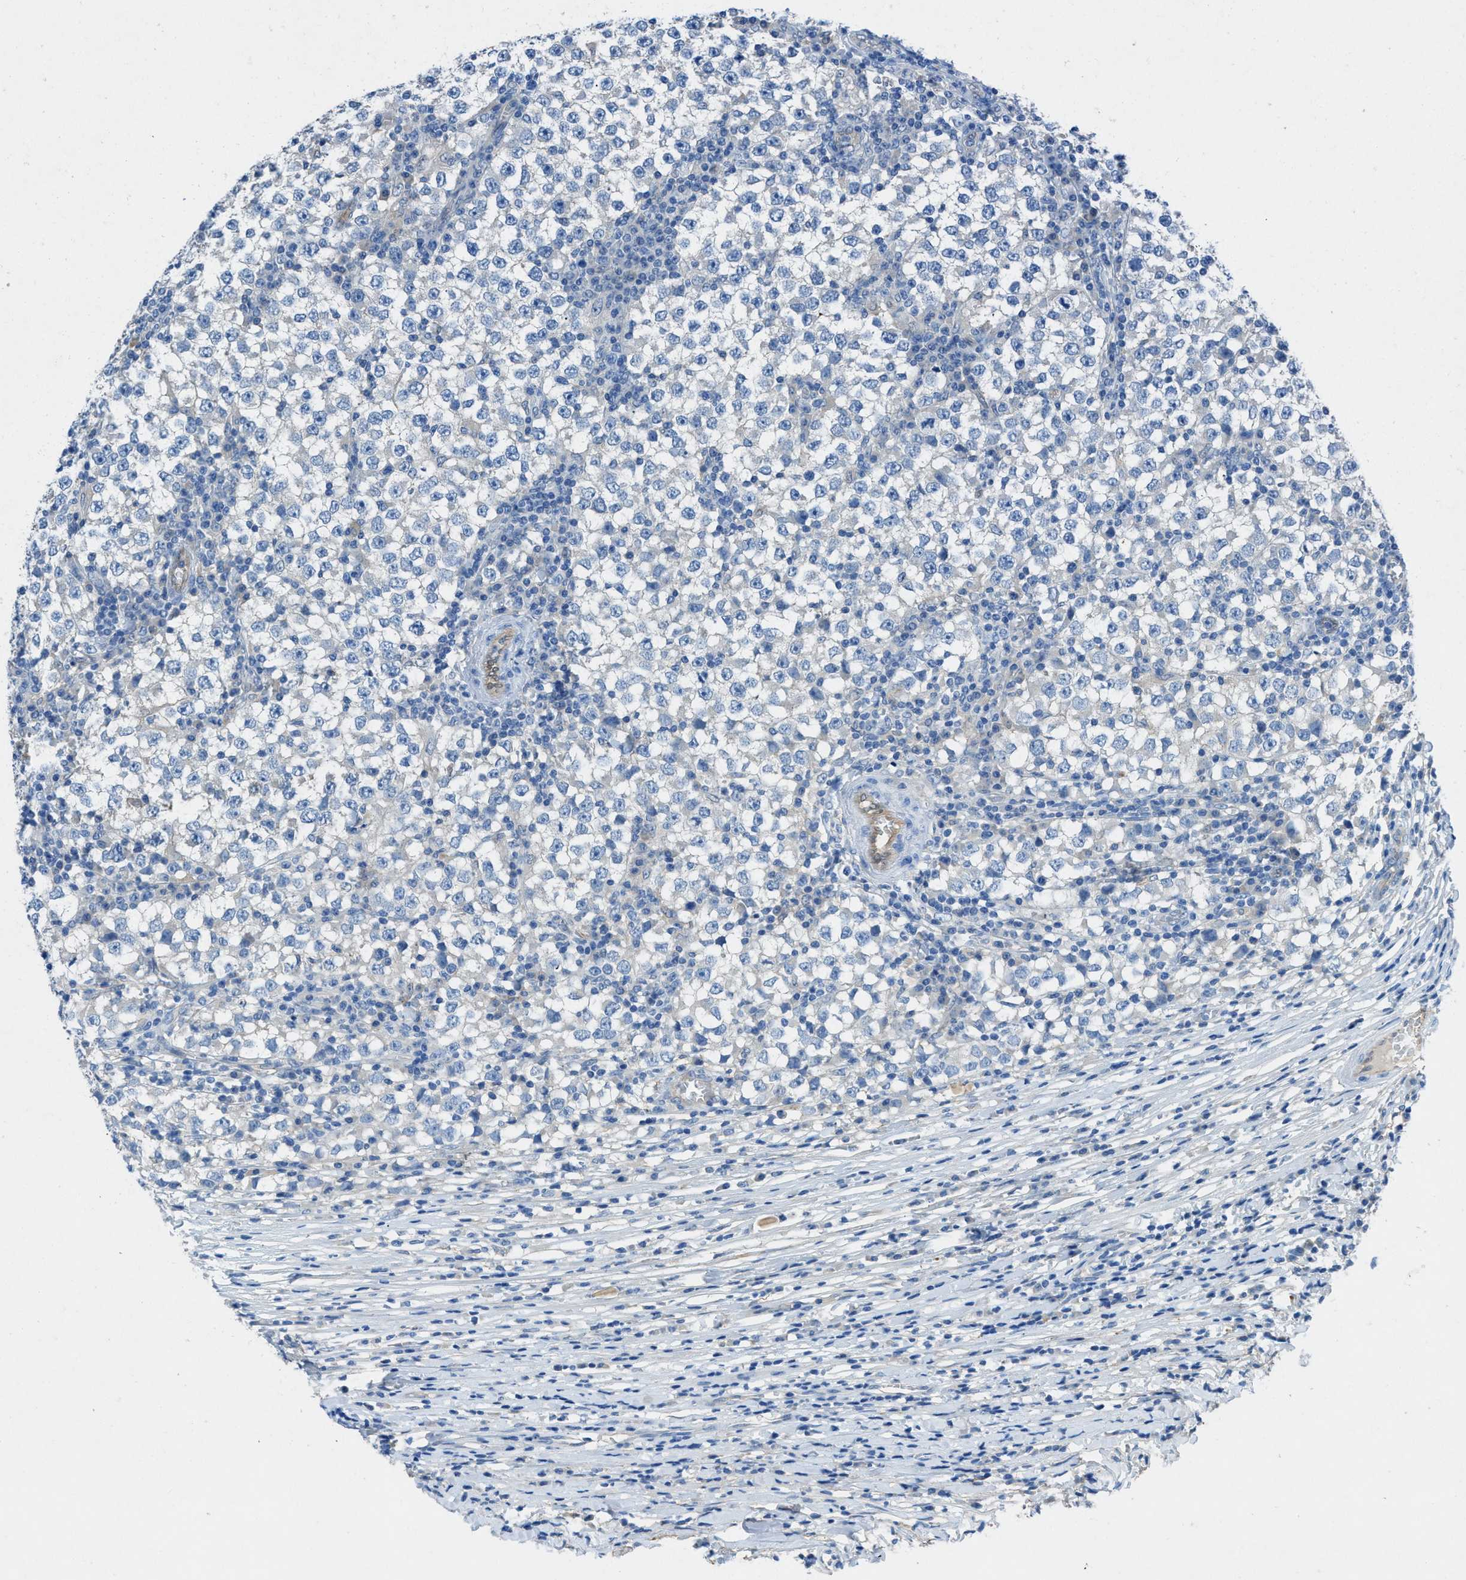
{"staining": {"intensity": "weak", "quantity": "<25%", "location": "cytoplasmic/membranous"}, "tissue": "testis cancer", "cell_type": "Tumor cells", "image_type": "cancer", "snomed": [{"axis": "morphology", "description": "Seminoma, NOS"}, {"axis": "topography", "description": "Testis"}], "caption": "There is no significant expression in tumor cells of testis cancer (seminoma). (Brightfield microscopy of DAB (3,3'-diaminobenzidine) immunohistochemistry at high magnification).", "gene": "PTGFRN", "patient": {"sex": "male", "age": 65}}